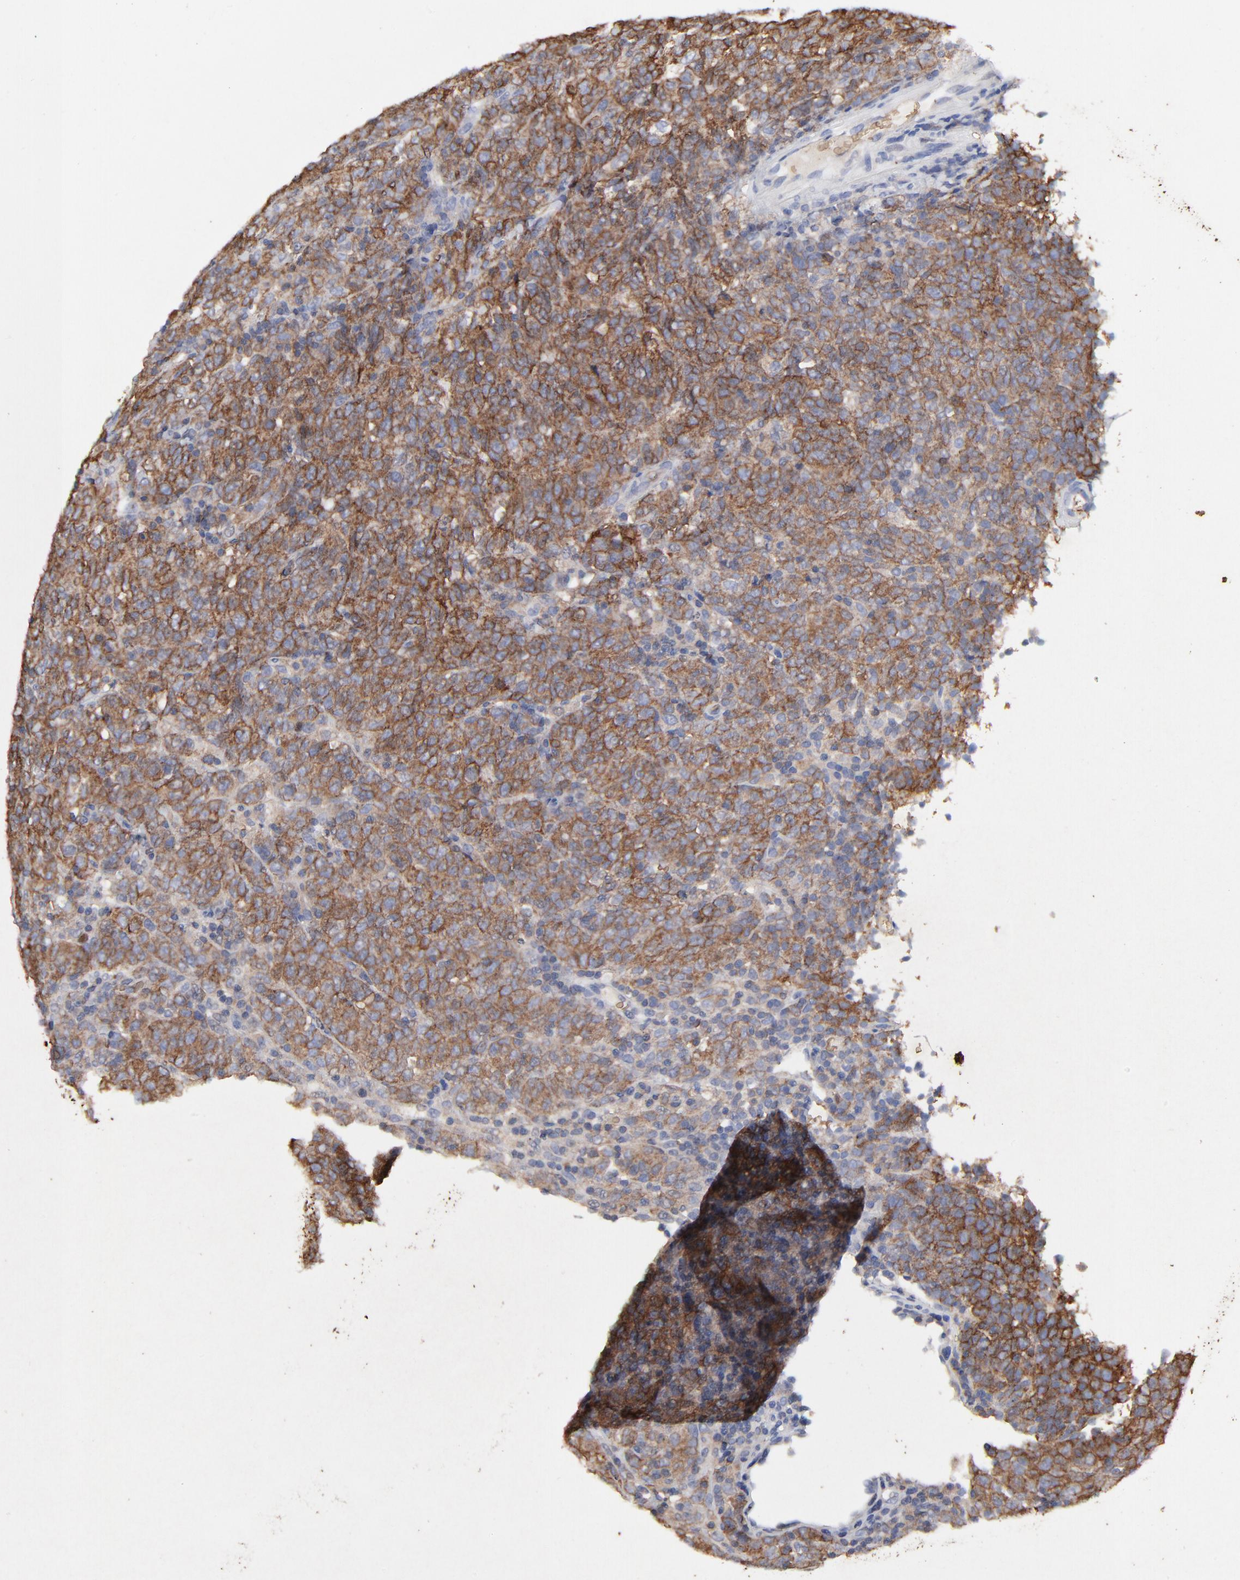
{"staining": {"intensity": "strong", "quantity": ">75%", "location": "cytoplasmic/membranous"}, "tissue": "lymphoma", "cell_type": "Tumor cells", "image_type": "cancer", "snomed": [{"axis": "morphology", "description": "Malignant lymphoma, non-Hodgkin's type, High grade"}, {"axis": "topography", "description": "Tonsil"}], "caption": "Strong cytoplasmic/membranous protein staining is seen in about >75% of tumor cells in high-grade malignant lymphoma, non-Hodgkin's type.", "gene": "PAG1", "patient": {"sex": "female", "age": 36}}